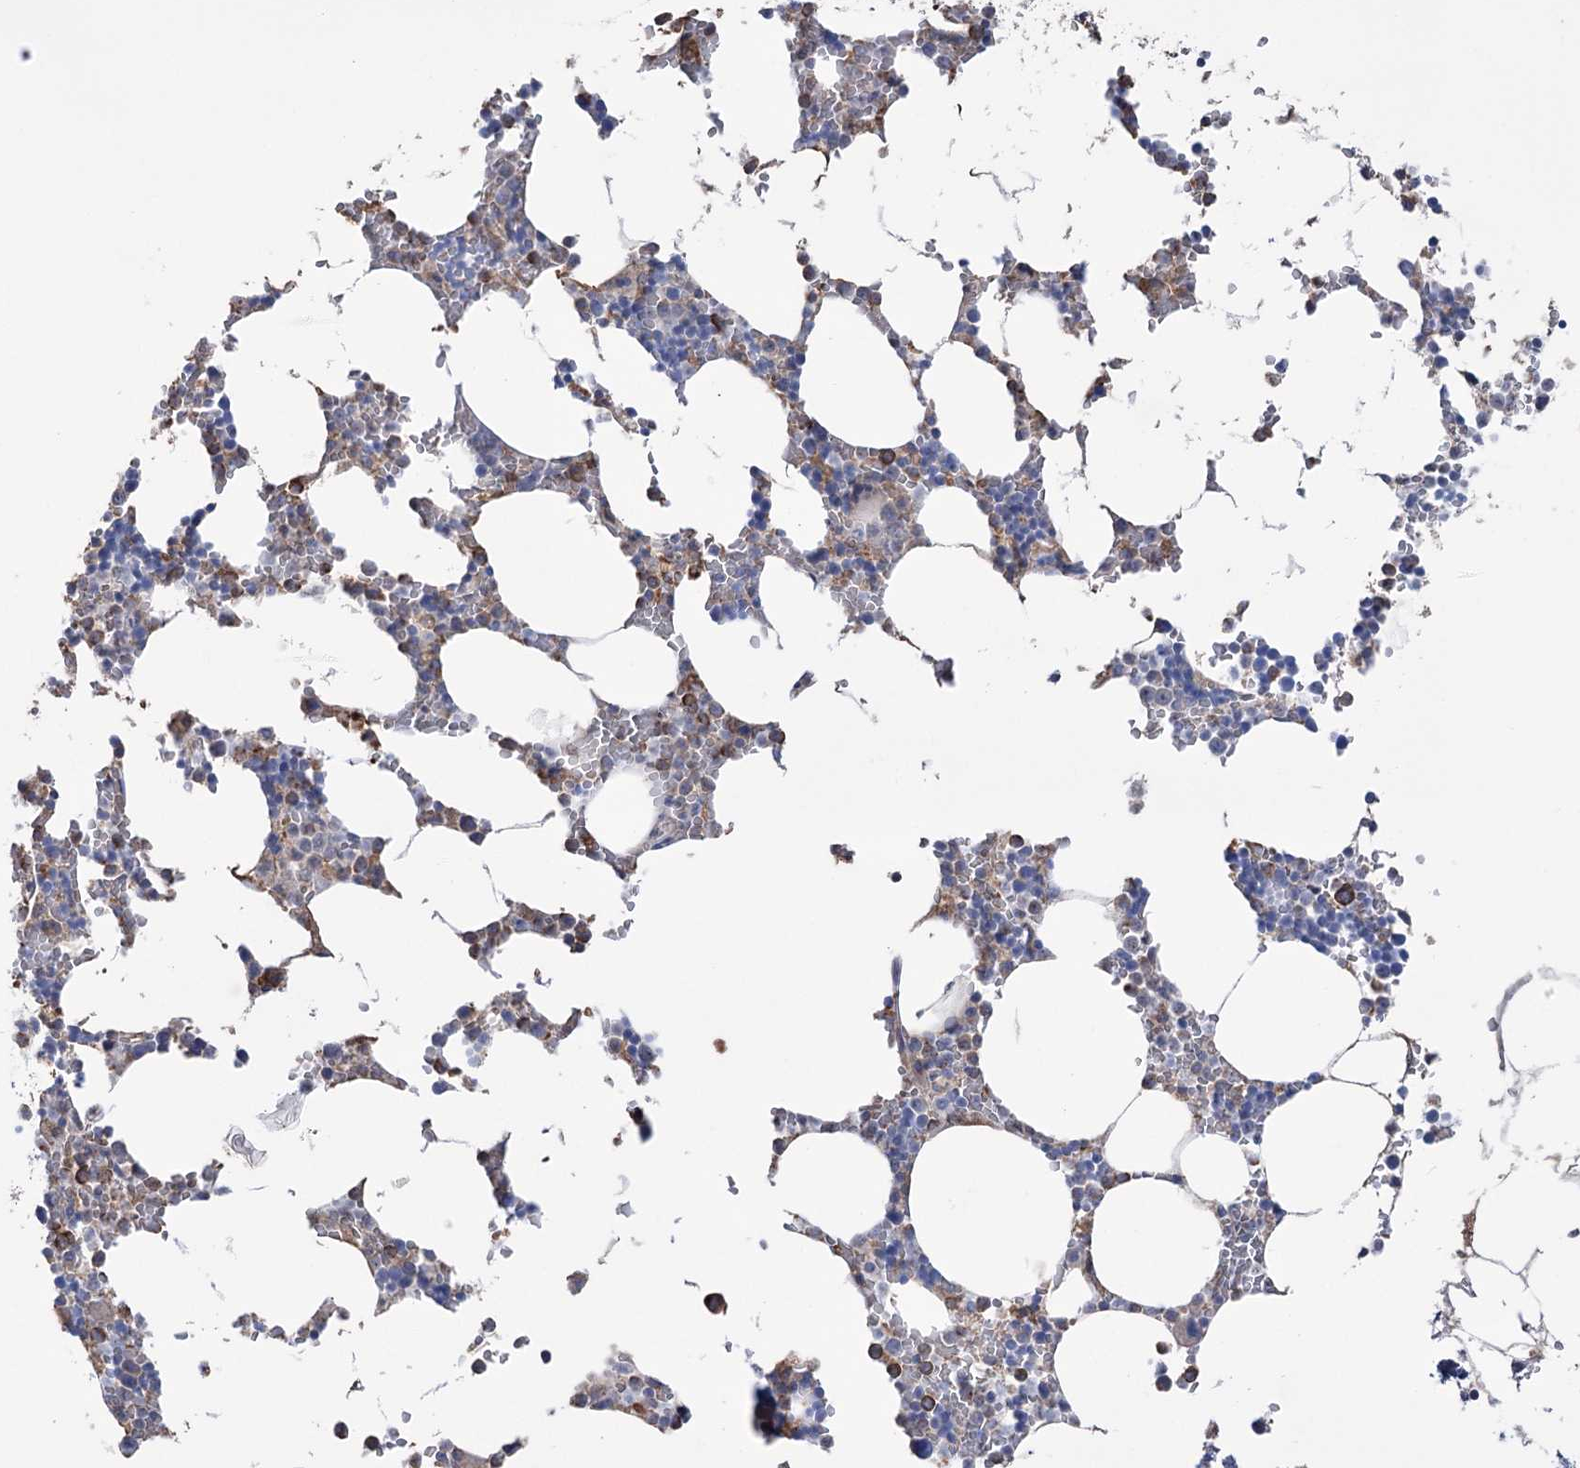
{"staining": {"intensity": "strong", "quantity": "25%-75%", "location": "cytoplasmic/membranous"}, "tissue": "bone marrow", "cell_type": "Hematopoietic cells", "image_type": "normal", "snomed": [{"axis": "morphology", "description": "Normal tissue, NOS"}, {"axis": "topography", "description": "Bone marrow"}], "caption": "IHC staining of unremarkable bone marrow, which demonstrates high levels of strong cytoplasmic/membranous expression in about 25%-75% of hematopoietic cells indicating strong cytoplasmic/membranous protein expression. The staining was performed using DAB (brown) for protein detection and nuclei were counterstained in hematoxylin (blue).", "gene": "TRIM71", "patient": {"sex": "male", "age": 70}}